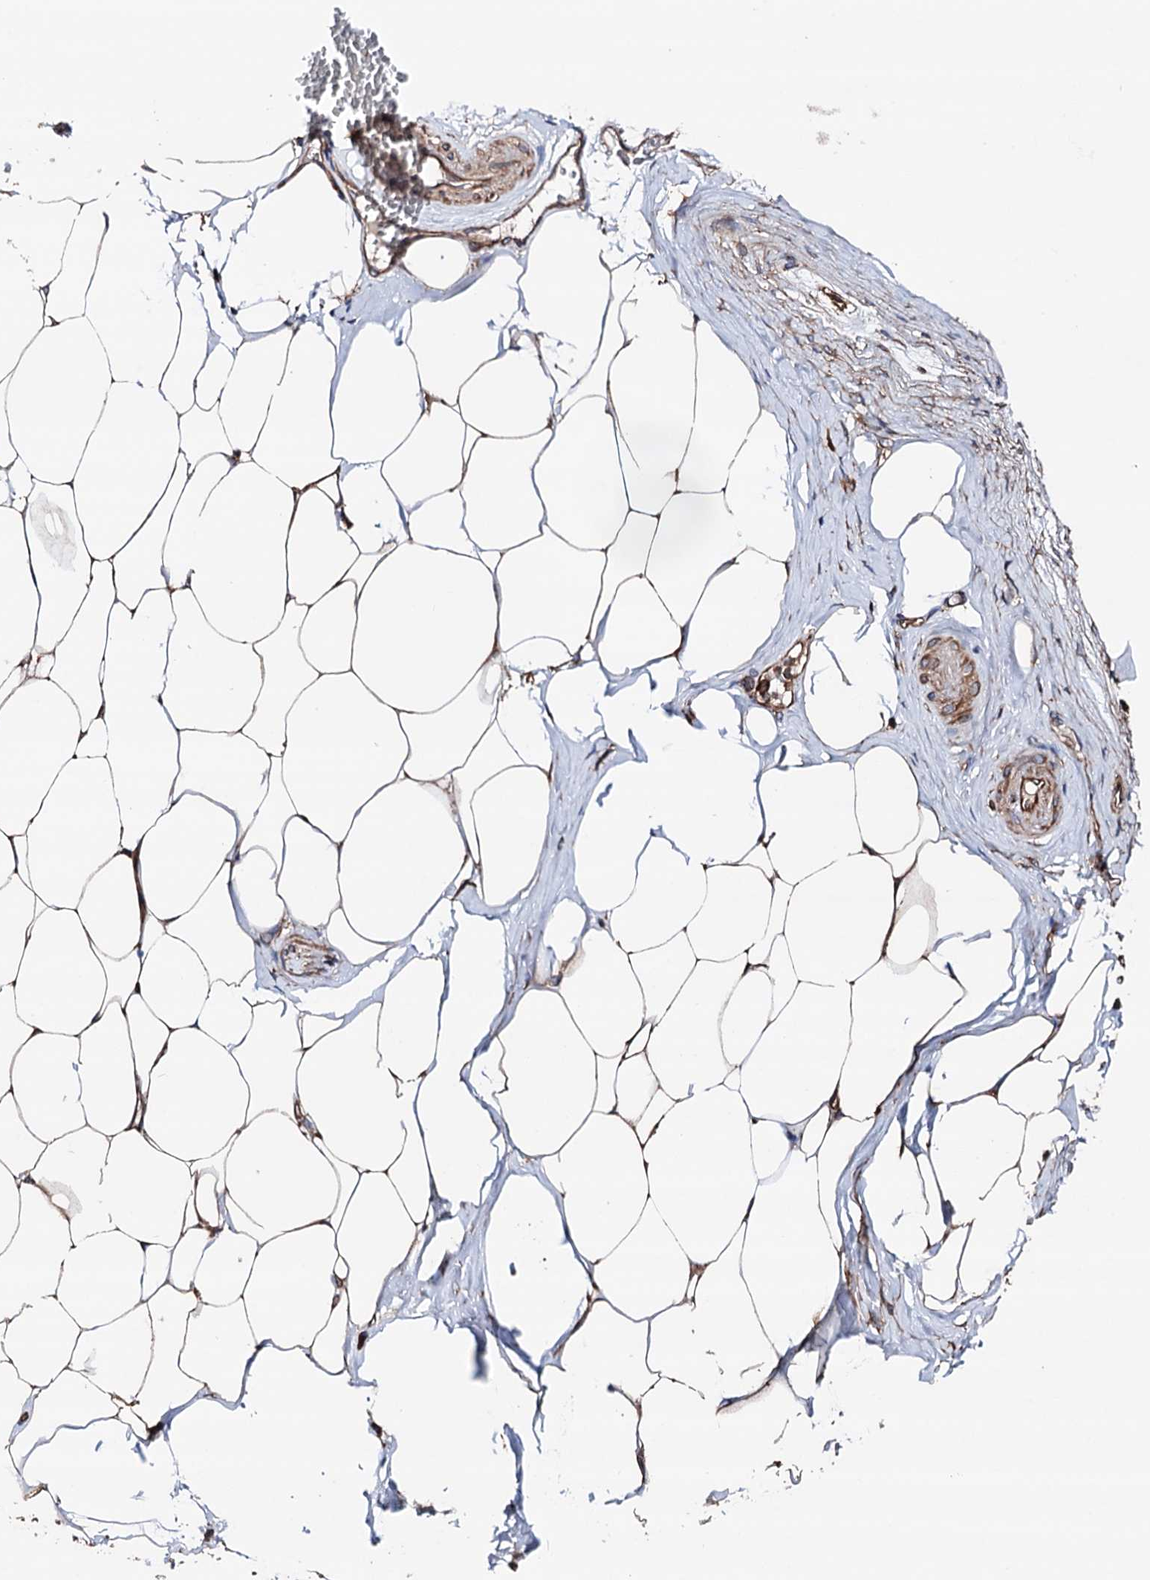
{"staining": {"intensity": "moderate", "quantity": ">75%", "location": "cytoplasmic/membranous"}, "tissue": "adipose tissue", "cell_type": "Adipocytes", "image_type": "normal", "snomed": [{"axis": "morphology", "description": "Normal tissue, NOS"}, {"axis": "morphology", "description": "Adenocarcinoma, Low grade"}, {"axis": "topography", "description": "Prostate"}, {"axis": "topography", "description": "Peripheral nerve tissue"}], "caption": "High-power microscopy captured an immunohistochemistry (IHC) histopathology image of normal adipose tissue, revealing moderate cytoplasmic/membranous positivity in approximately >75% of adipocytes.", "gene": "ERP29", "patient": {"sex": "male", "age": 63}}